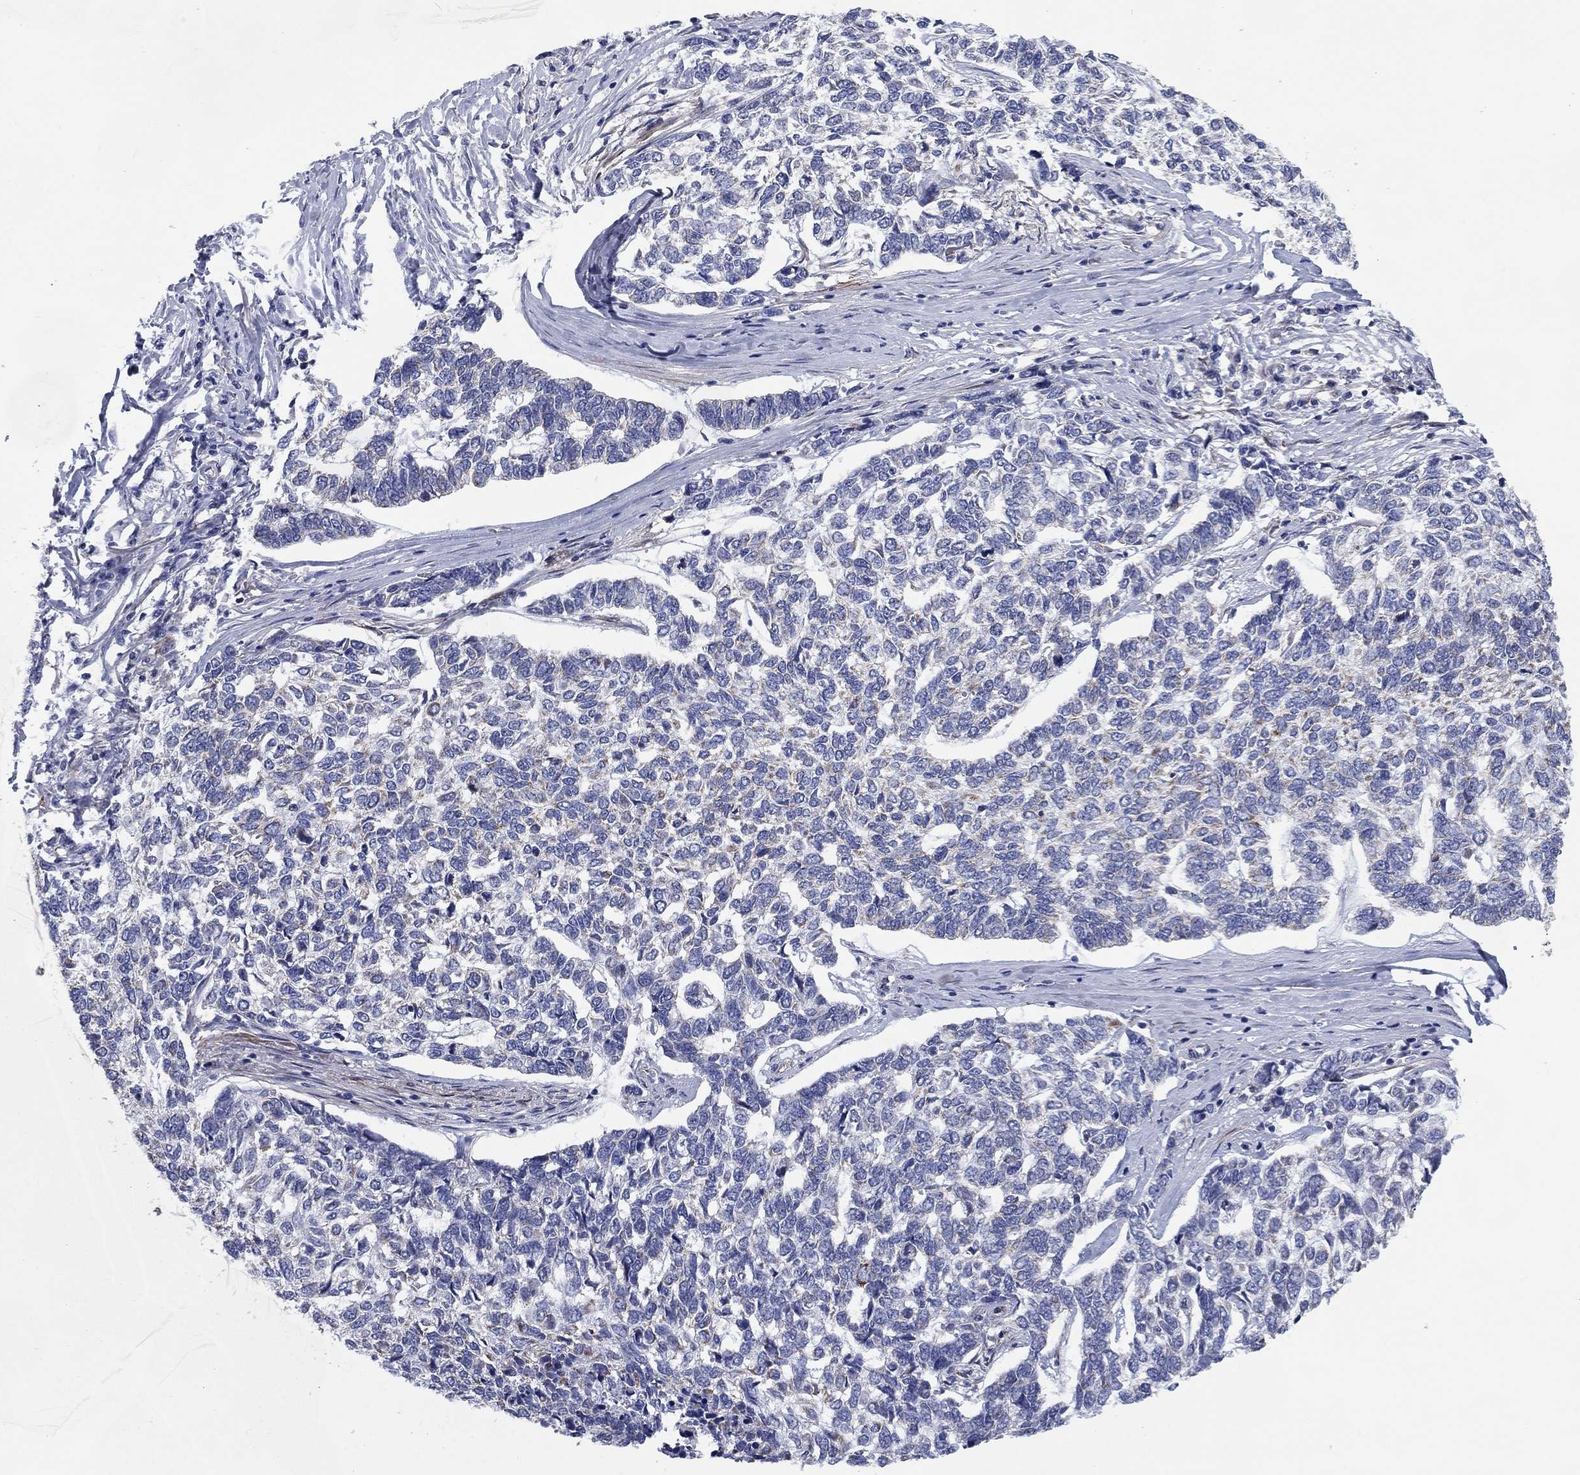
{"staining": {"intensity": "weak", "quantity": "<25%", "location": "cytoplasmic/membranous"}, "tissue": "skin cancer", "cell_type": "Tumor cells", "image_type": "cancer", "snomed": [{"axis": "morphology", "description": "Basal cell carcinoma"}, {"axis": "topography", "description": "Skin"}], "caption": "The micrograph shows no staining of tumor cells in skin cancer (basal cell carcinoma). (Immunohistochemistry, brightfield microscopy, high magnification).", "gene": "MGST3", "patient": {"sex": "female", "age": 65}}